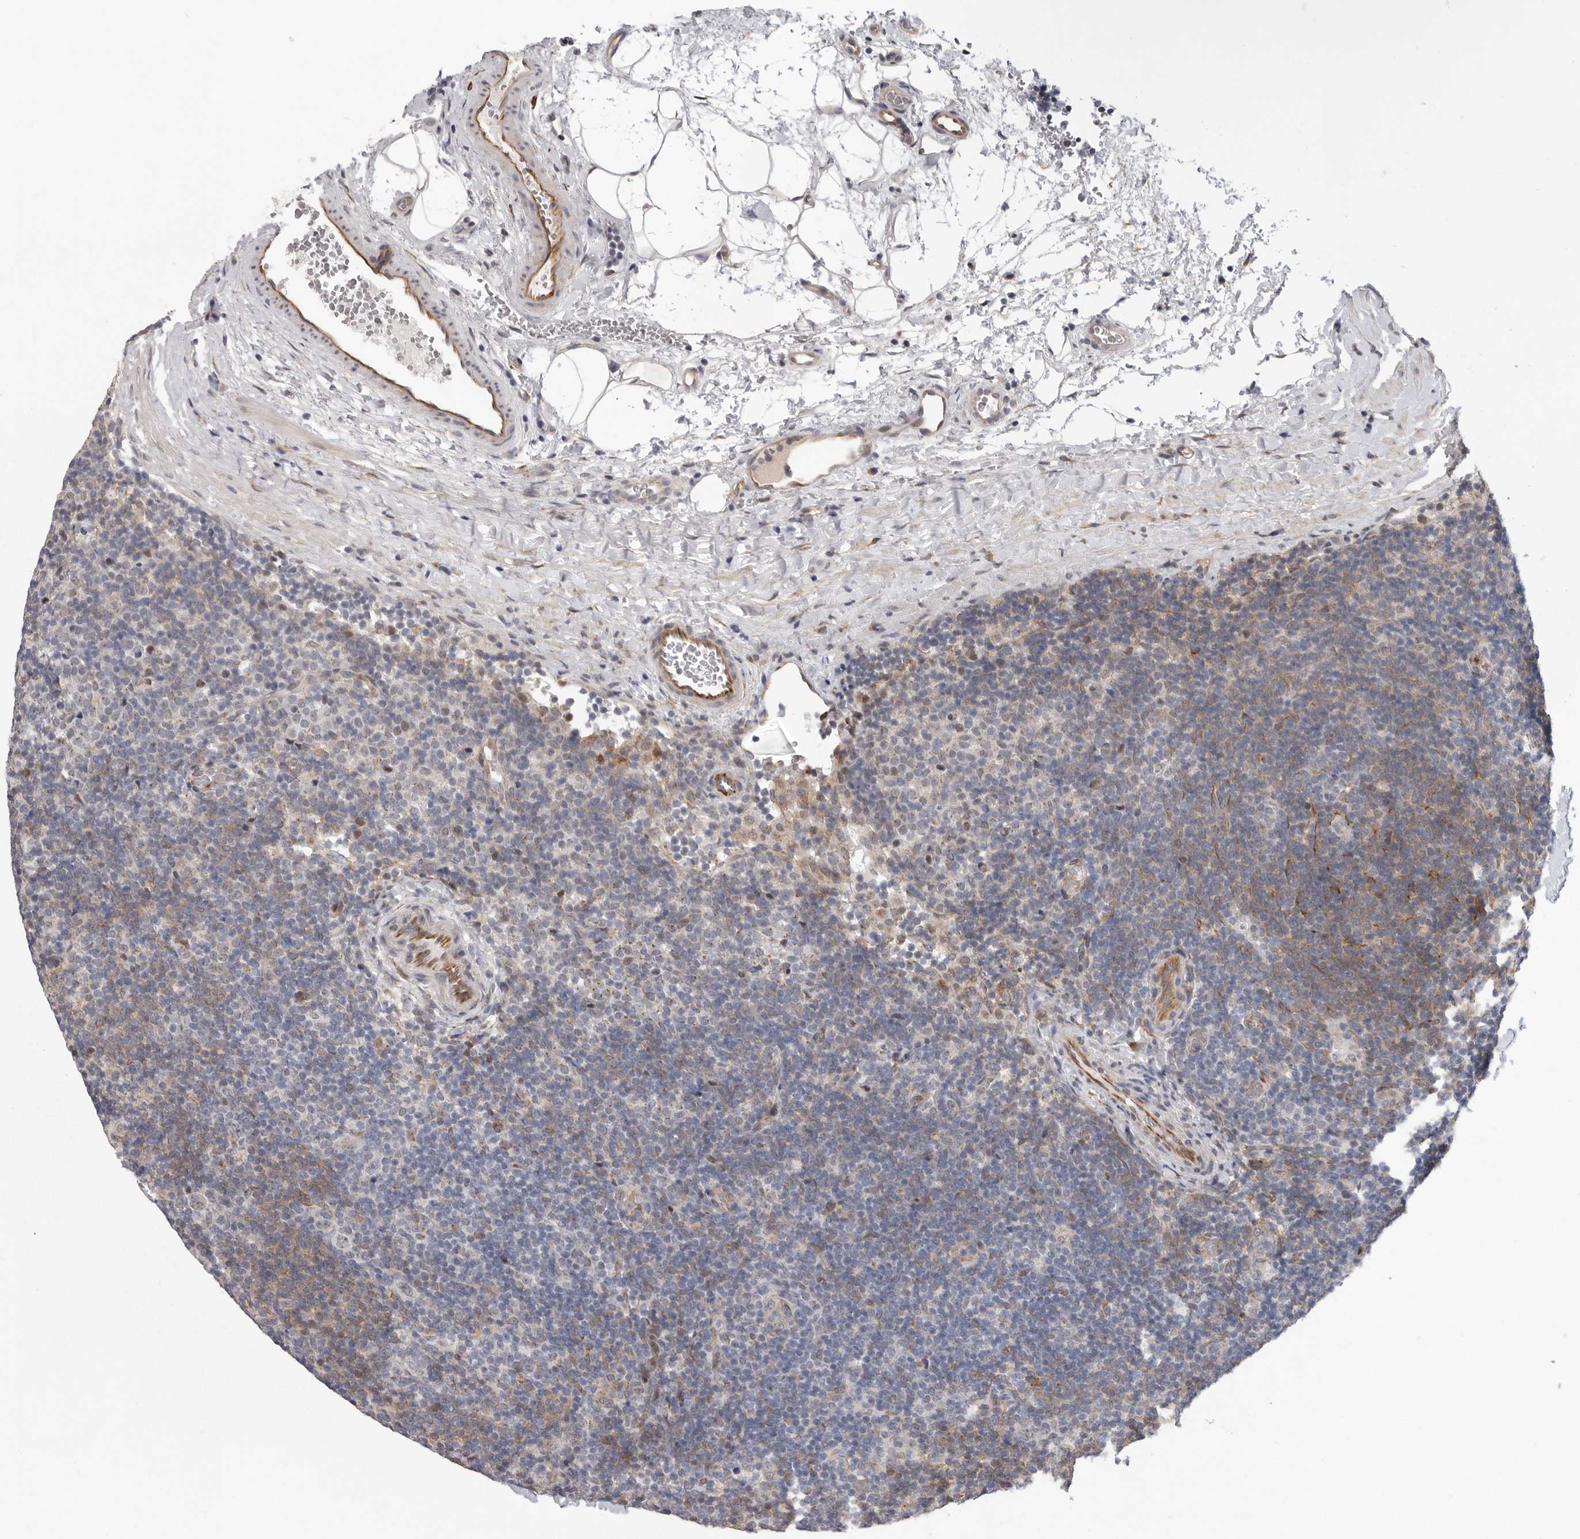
{"staining": {"intensity": "negative", "quantity": "none", "location": "none"}, "tissue": "lymphoma", "cell_type": "Tumor cells", "image_type": "cancer", "snomed": [{"axis": "morphology", "description": "Hodgkin's disease, NOS"}, {"axis": "topography", "description": "Lymph node"}], "caption": "Protein analysis of lymphoma displays no significant staining in tumor cells. Nuclei are stained in blue.", "gene": "RALGPS2", "patient": {"sex": "female", "age": 57}}